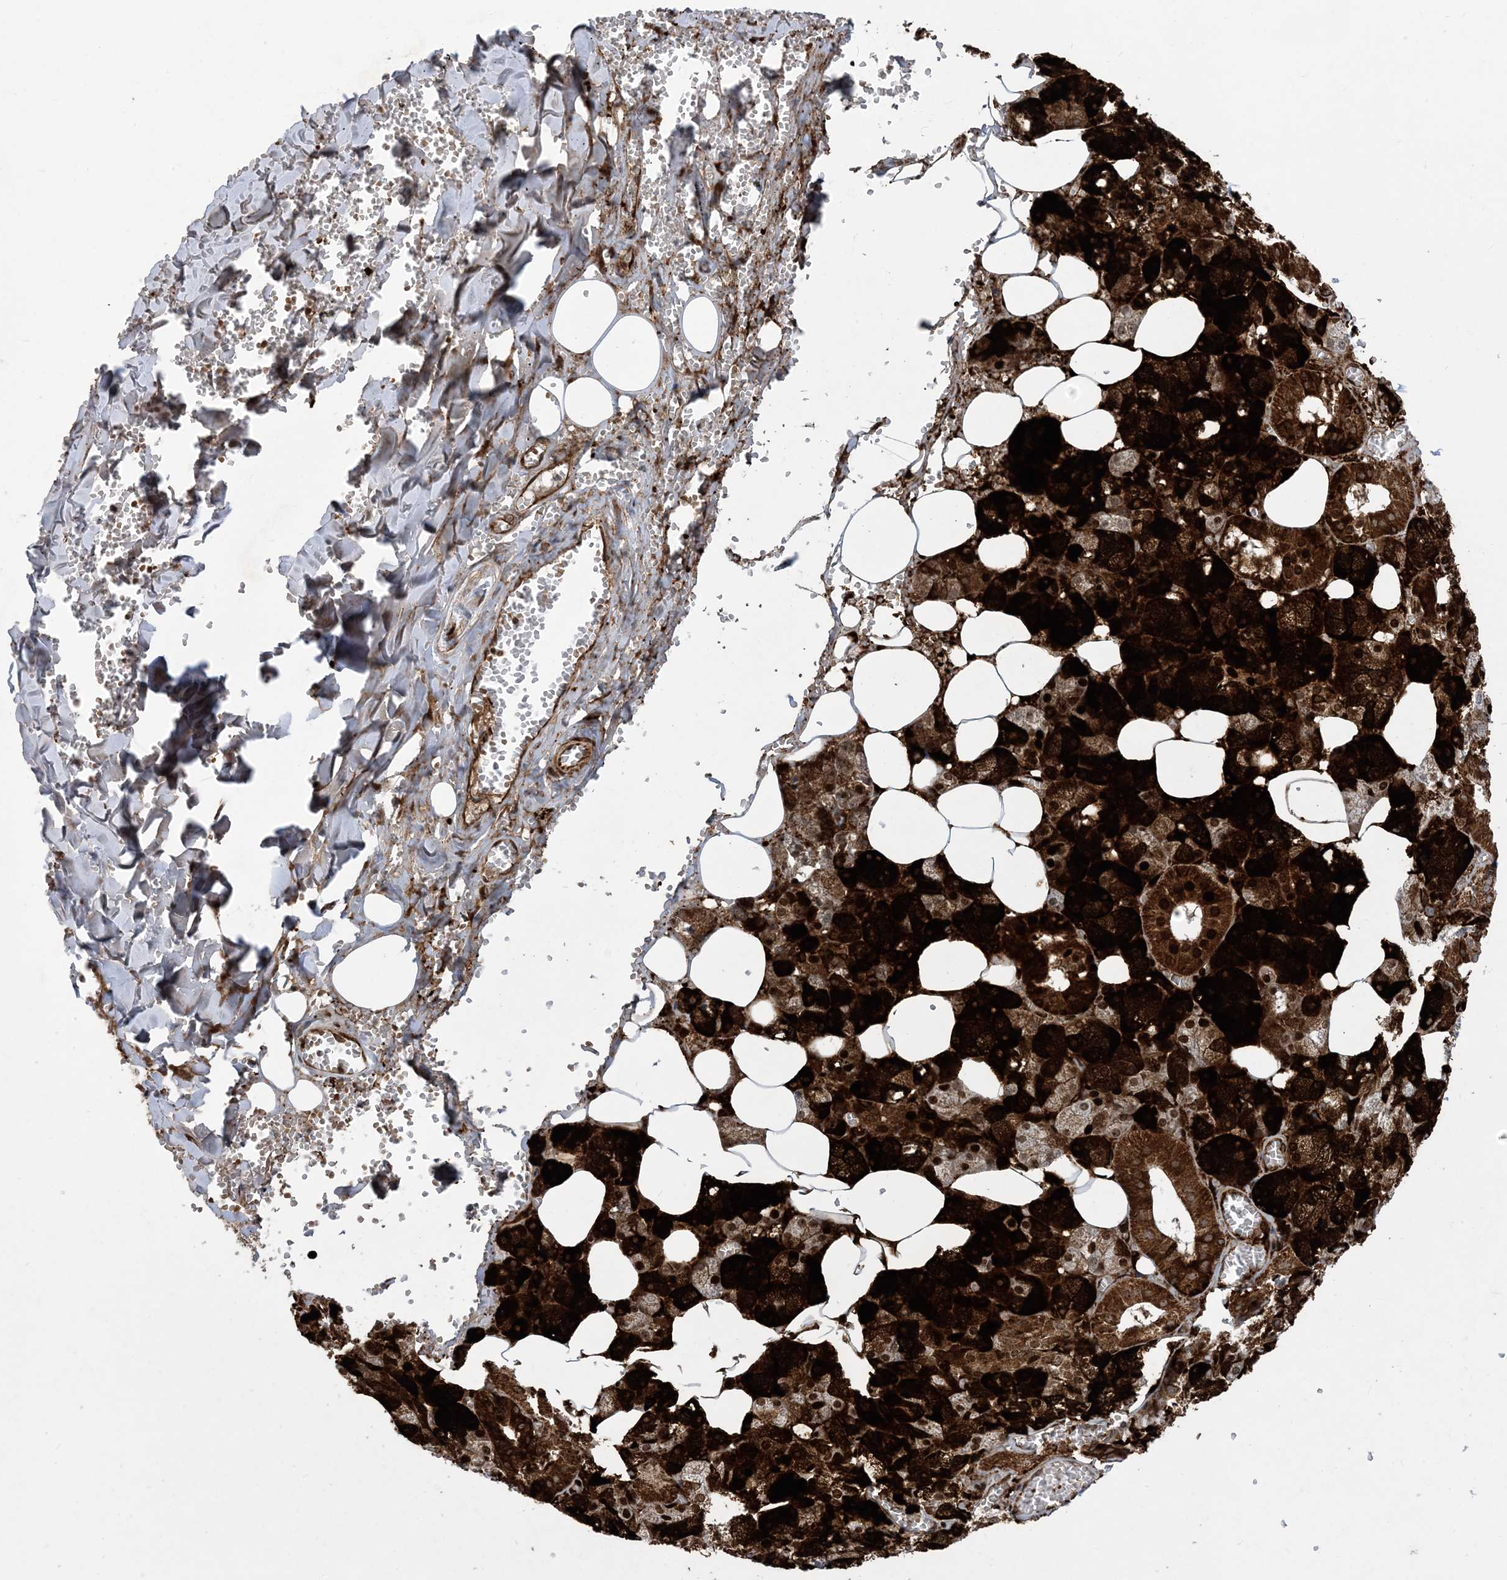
{"staining": {"intensity": "strong", "quantity": ">75%", "location": "cytoplasmic/membranous,nuclear"}, "tissue": "salivary gland", "cell_type": "Glandular cells", "image_type": "normal", "snomed": [{"axis": "morphology", "description": "Normal tissue, NOS"}, {"axis": "topography", "description": "Salivary gland"}], "caption": "A brown stain labels strong cytoplasmic/membranous,nuclear positivity of a protein in glandular cells of normal human salivary gland. The protein of interest is stained brown, and the nuclei are stained in blue (DAB (3,3'-diaminobenzidine) IHC with brightfield microscopy, high magnification).", "gene": "FAM9B", "patient": {"sex": "male", "age": 62}}